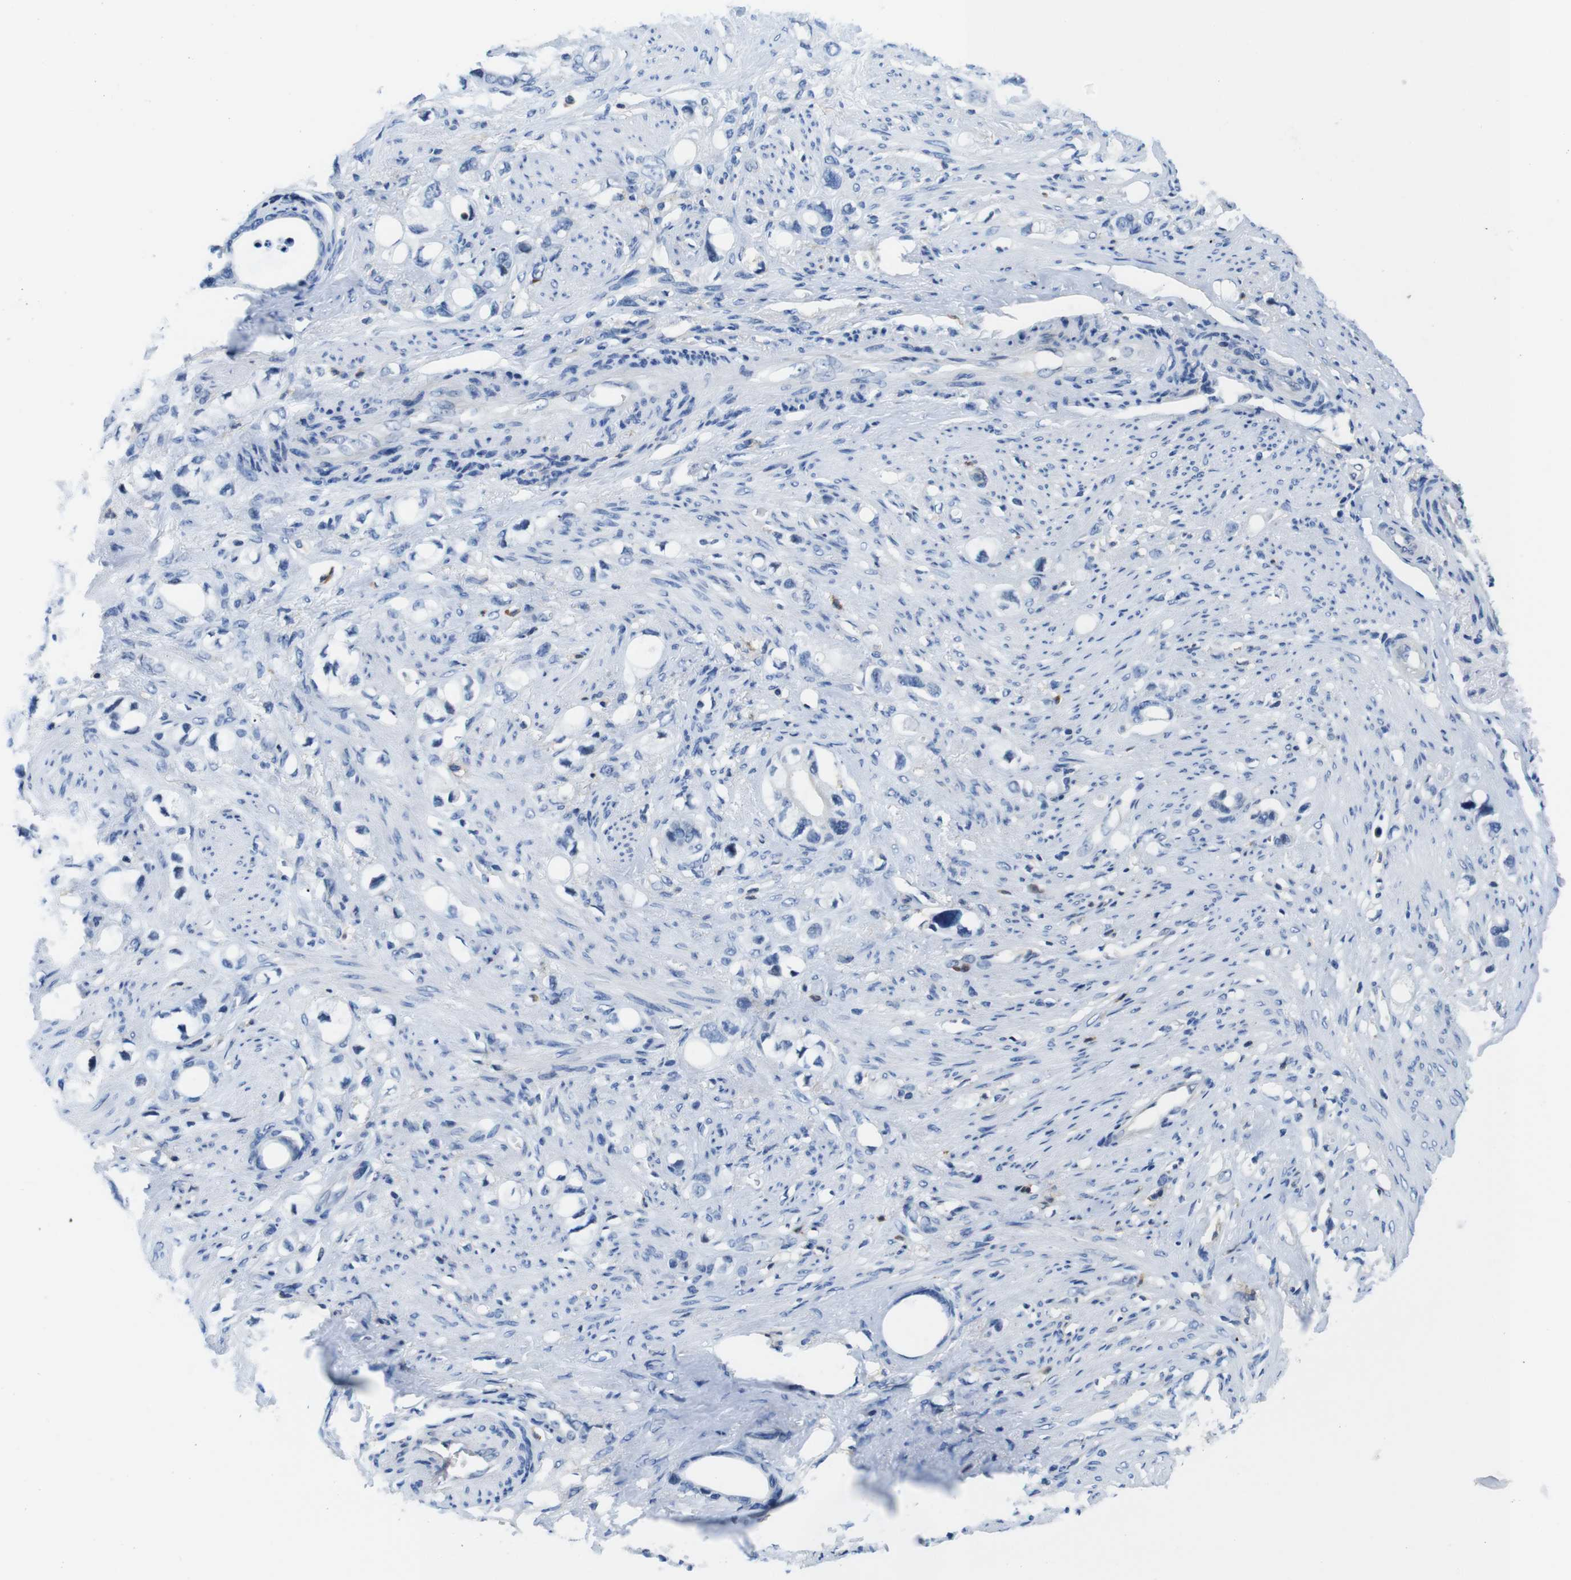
{"staining": {"intensity": "negative", "quantity": "none", "location": "none"}, "tissue": "stomach cancer", "cell_type": "Tumor cells", "image_type": "cancer", "snomed": [{"axis": "morphology", "description": "Adenocarcinoma, NOS"}, {"axis": "topography", "description": "Stomach"}], "caption": "Immunohistochemical staining of human stomach cancer shows no significant positivity in tumor cells.", "gene": "CD300C", "patient": {"sex": "female", "age": 75}}